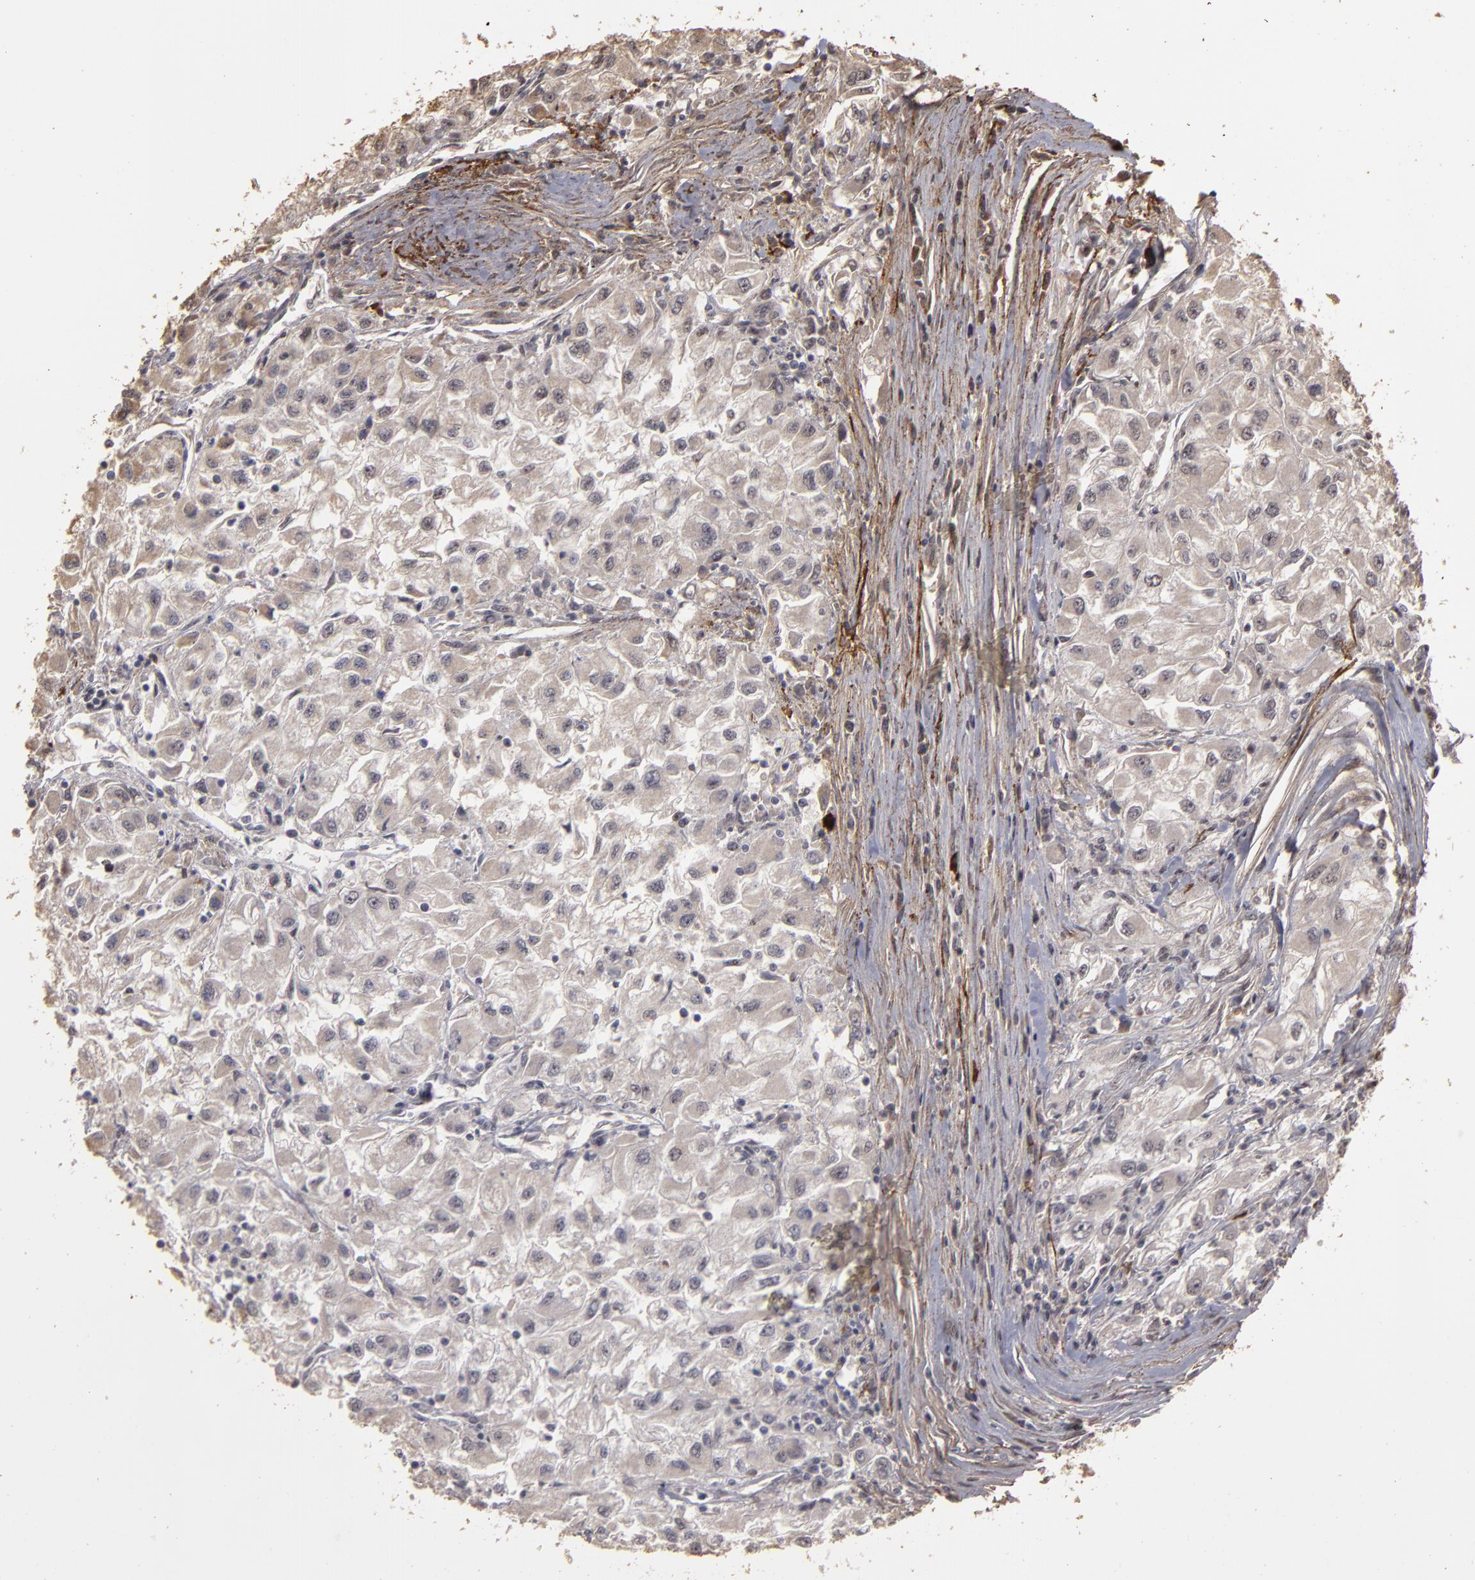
{"staining": {"intensity": "weak", "quantity": ">75%", "location": "cytoplasmic/membranous"}, "tissue": "renal cancer", "cell_type": "Tumor cells", "image_type": "cancer", "snomed": [{"axis": "morphology", "description": "Adenocarcinoma, NOS"}, {"axis": "topography", "description": "Kidney"}], "caption": "An immunohistochemistry histopathology image of neoplastic tissue is shown. Protein staining in brown labels weak cytoplasmic/membranous positivity in renal adenocarcinoma within tumor cells.", "gene": "CD55", "patient": {"sex": "male", "age": 59}}